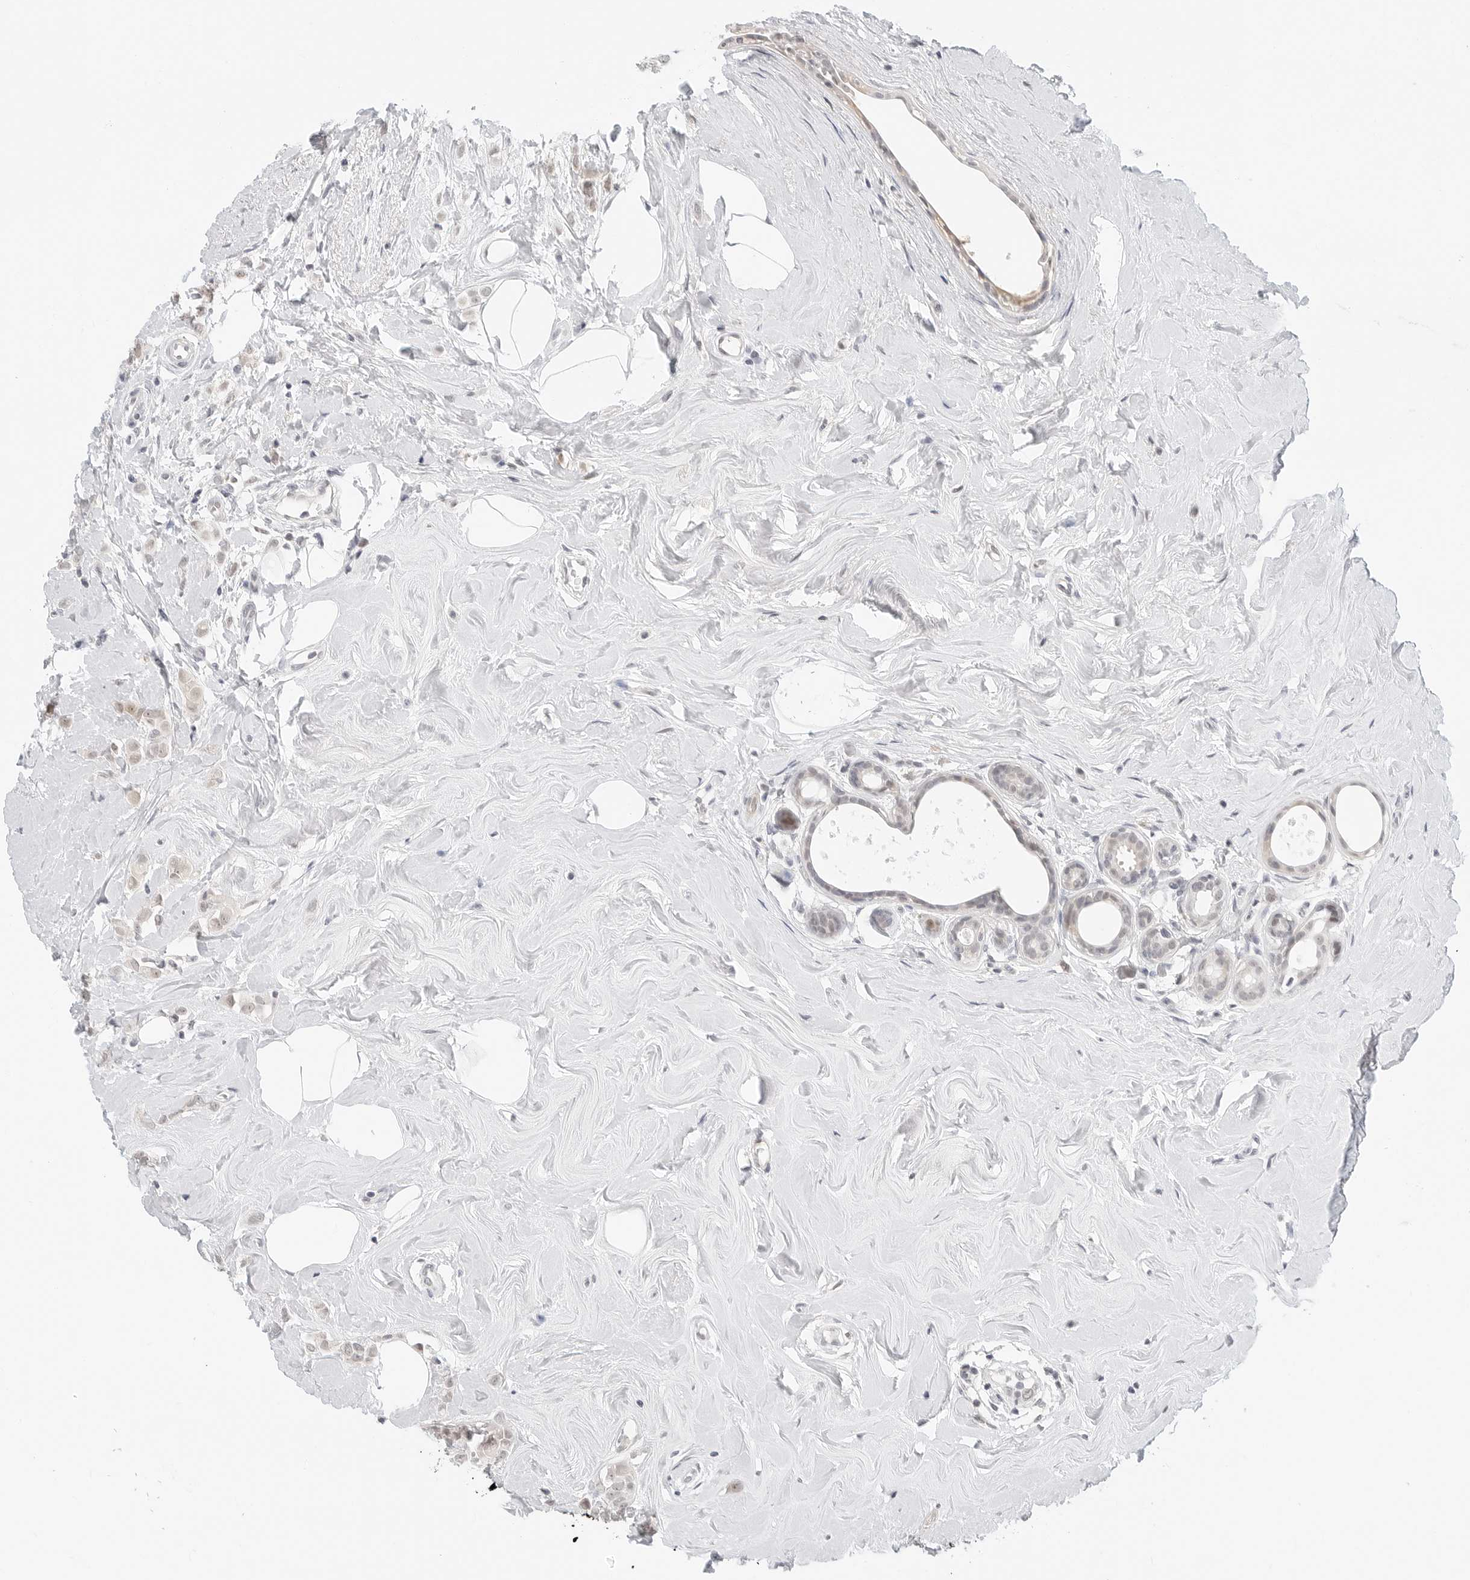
{"staining": {"intensity": "negative", "quantity": "none", "location": "none"}, "tissue": "breast cancer", "cell_type": "Tumor cells", "image_type": "cancer", "snomed": [{"axis": "morphology", "description": "Lobular carcinoma"}, {"axis": "topography", "description": "Breast"}], "caption": "Immunohistochemical staining of breast lobular carcinoma displays no significant staining in tumor cells.", "gene": "TSEN2", "patient": {"sex": "female", "age": 47}}